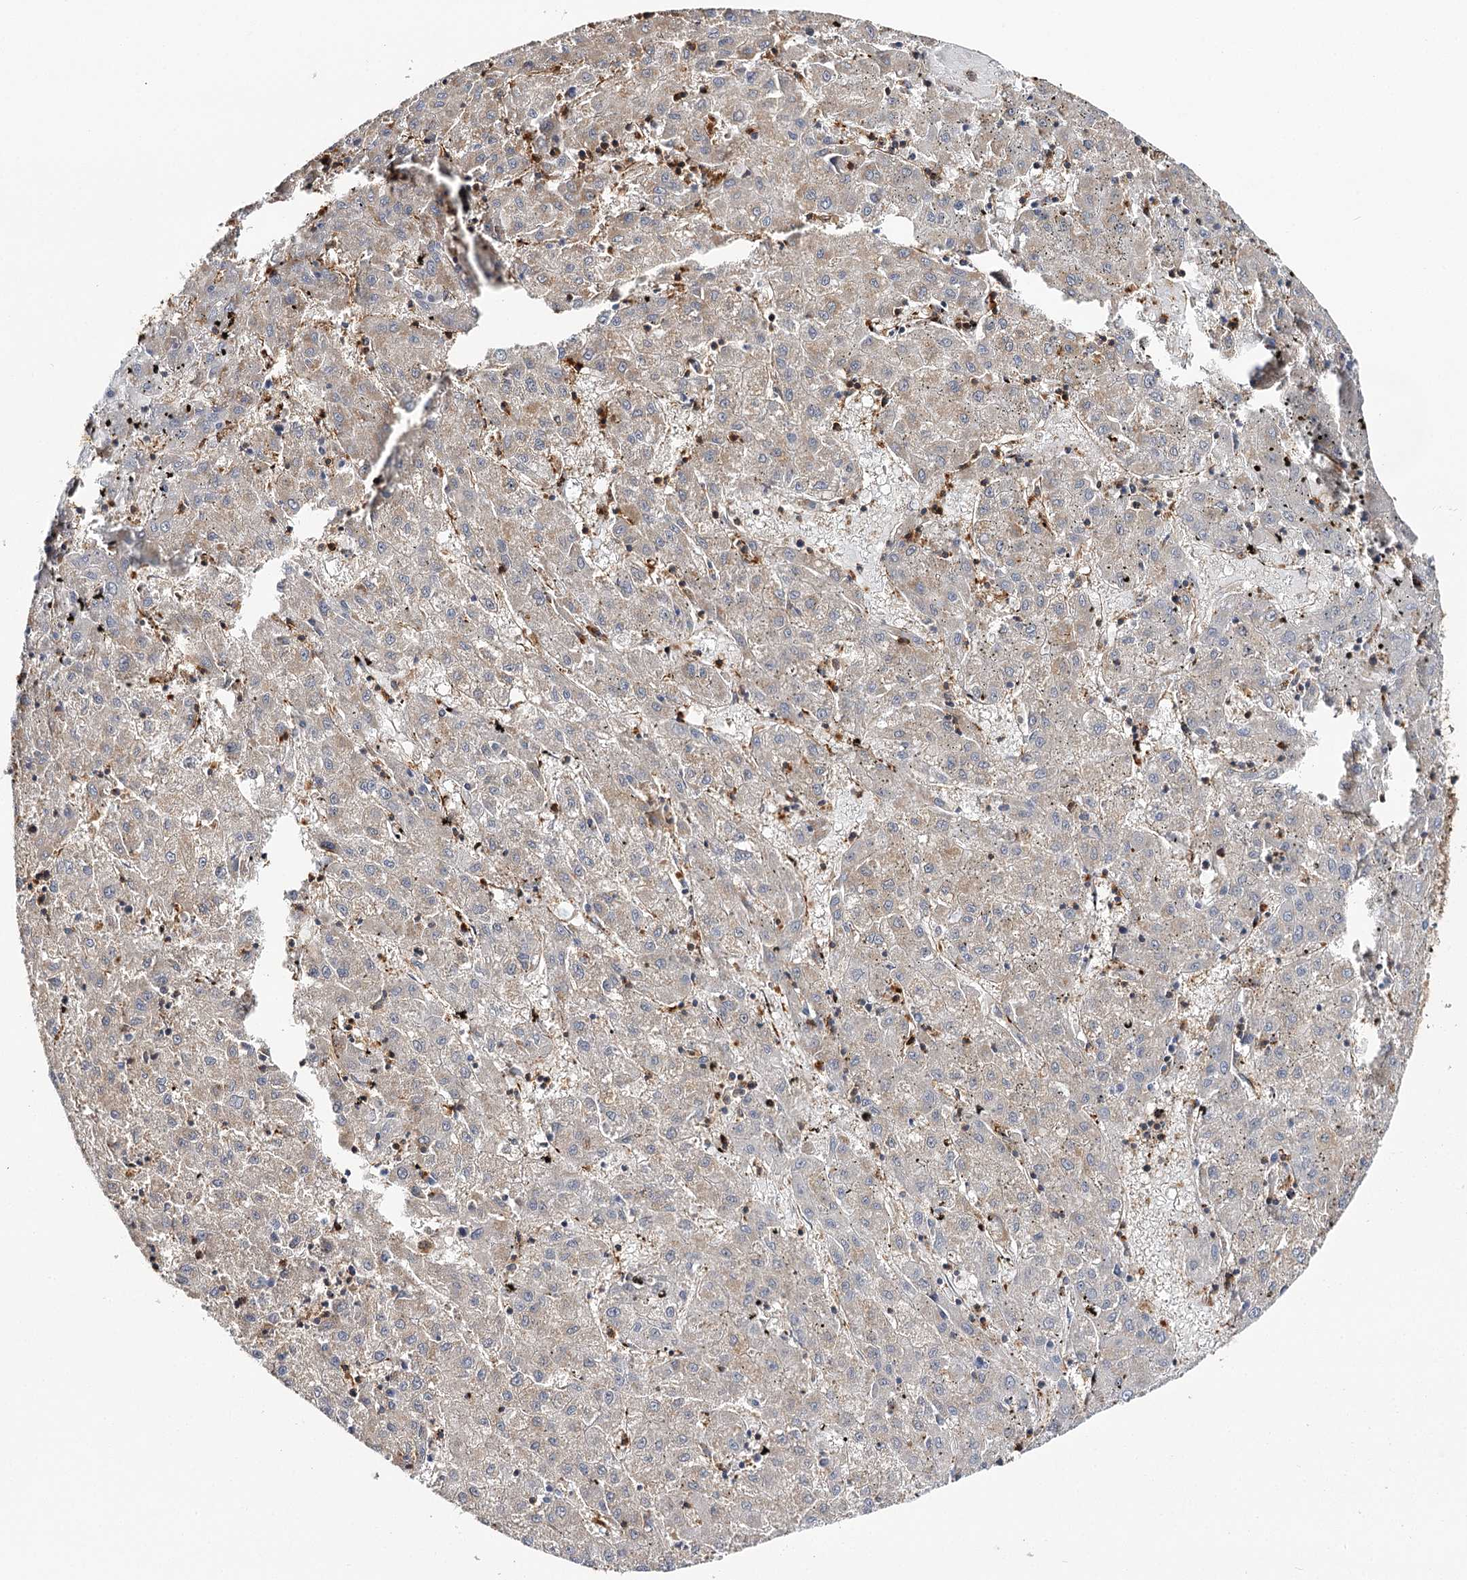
{"staining": {"intensity": "weak", "quantity": "<25%", "location": "cytoplasmic/membranous"}, "tissue": "liver cancer", "cell_type": "Tumor cells", "image_type": "cancer", "snomed": [{"axis": "morphology", "description": "Carcinoma, Hepatocellular, NOS"}, {"axis": "topography", "description": "Liver"}], "caption": "This is an immunohistochemistry (IHC) micrograph of human liver cancer. There is no positivity in tumor cells.", "gene": "SEC24B", "patient": {"sex": "male", "age": 72}}